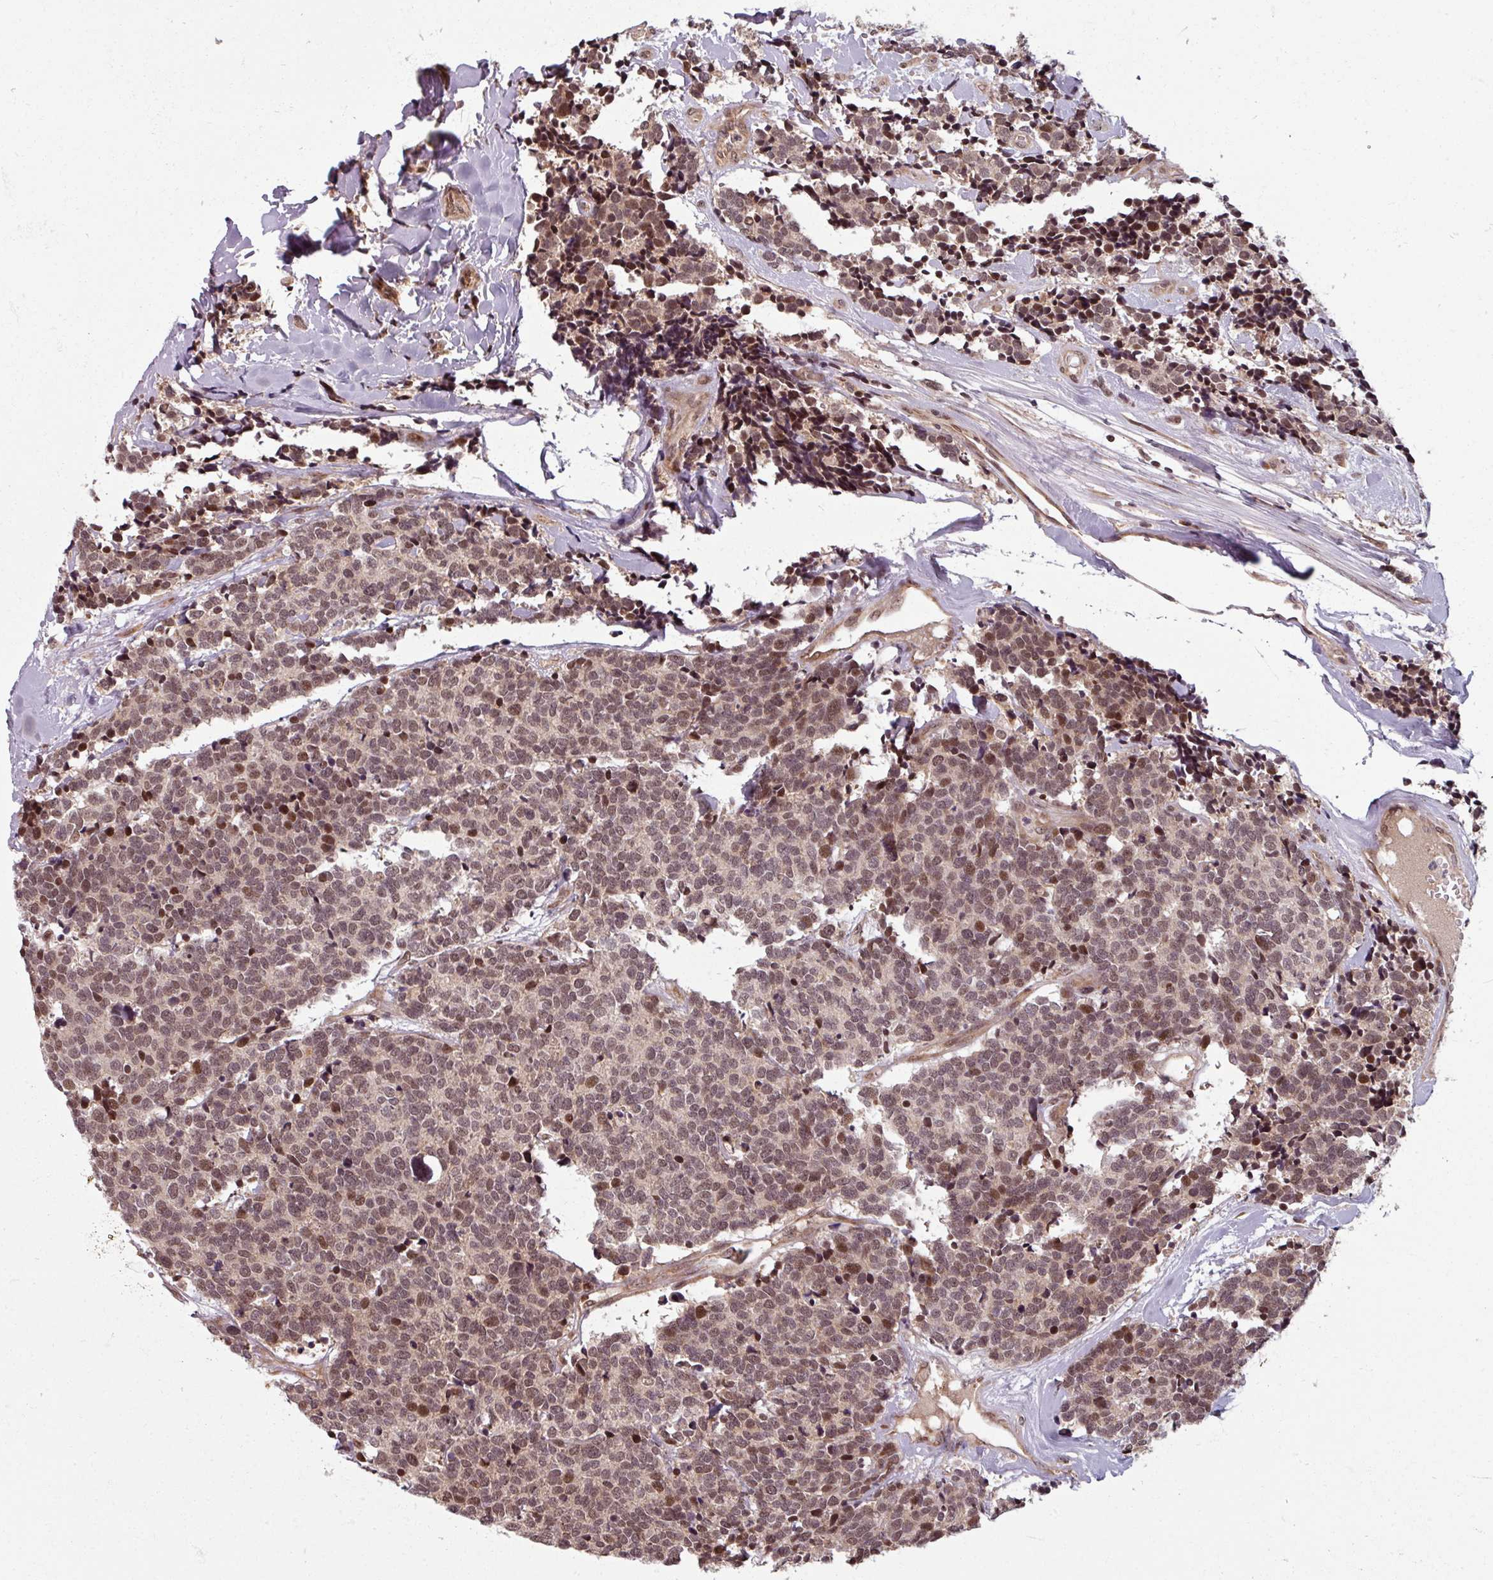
{"staining": {"intensity": "moderate", "quantity": "25%-75%", "location": "nuclear"}, "tissue": "carcinoid", "cell_type": "Tumor cells", "image_type": "cancer", "snomed": [{"axis": "morphology", "description": "Carcinoid, malignant, NOS"}, {"axis": "topography", "description": "Skin"}], "caption": "DAB immunohistochemical staining of carcinoid (malignant) exhibits moderate nuclear protein positivity in approximately 25%-75% of tumor cells. Immunohistochemistry stains the protein of interest in brown and the nuclei are stained blue.", "gene": "SWI5", "patient": {"sex": "female", "age": 79}}